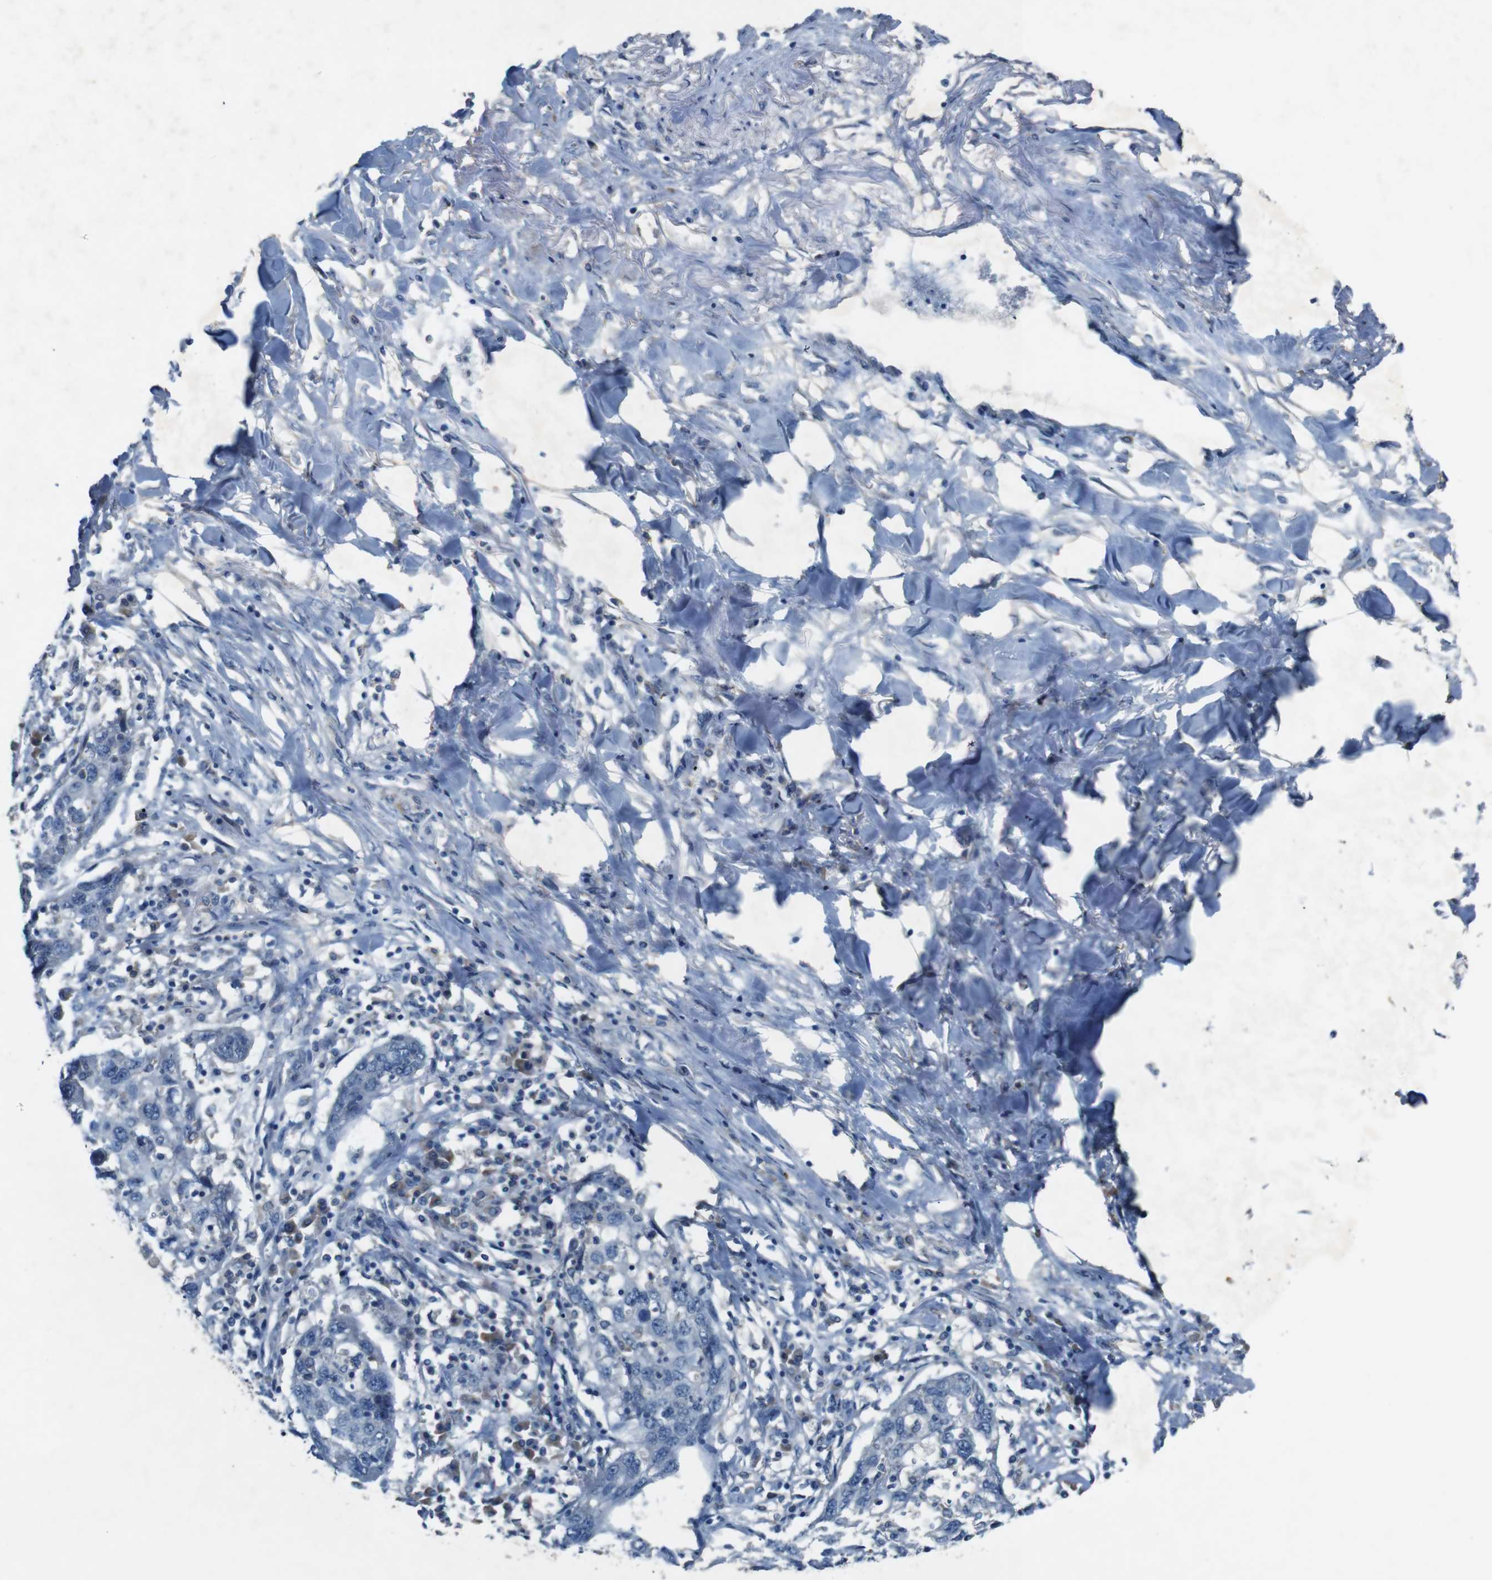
{"staining": {"intensity": "negative", "quantity": "none", "location": "none"}, "tissue": "lung cancer", "cell_type": "Tumor cells", "image_type": "cancer", "snomed": [{"axis": "morphology", "description": "Squamous cell carcinoma, NOS"}, {"axis": "topography", "description": "Lung"}], "caption": "Immunohistochemical staining of human lung squamous cell carcinoma displays no significant expression in tumor cells.", "gene": "MOGAT3", "patient": {"sex": "female", "age": 63}}